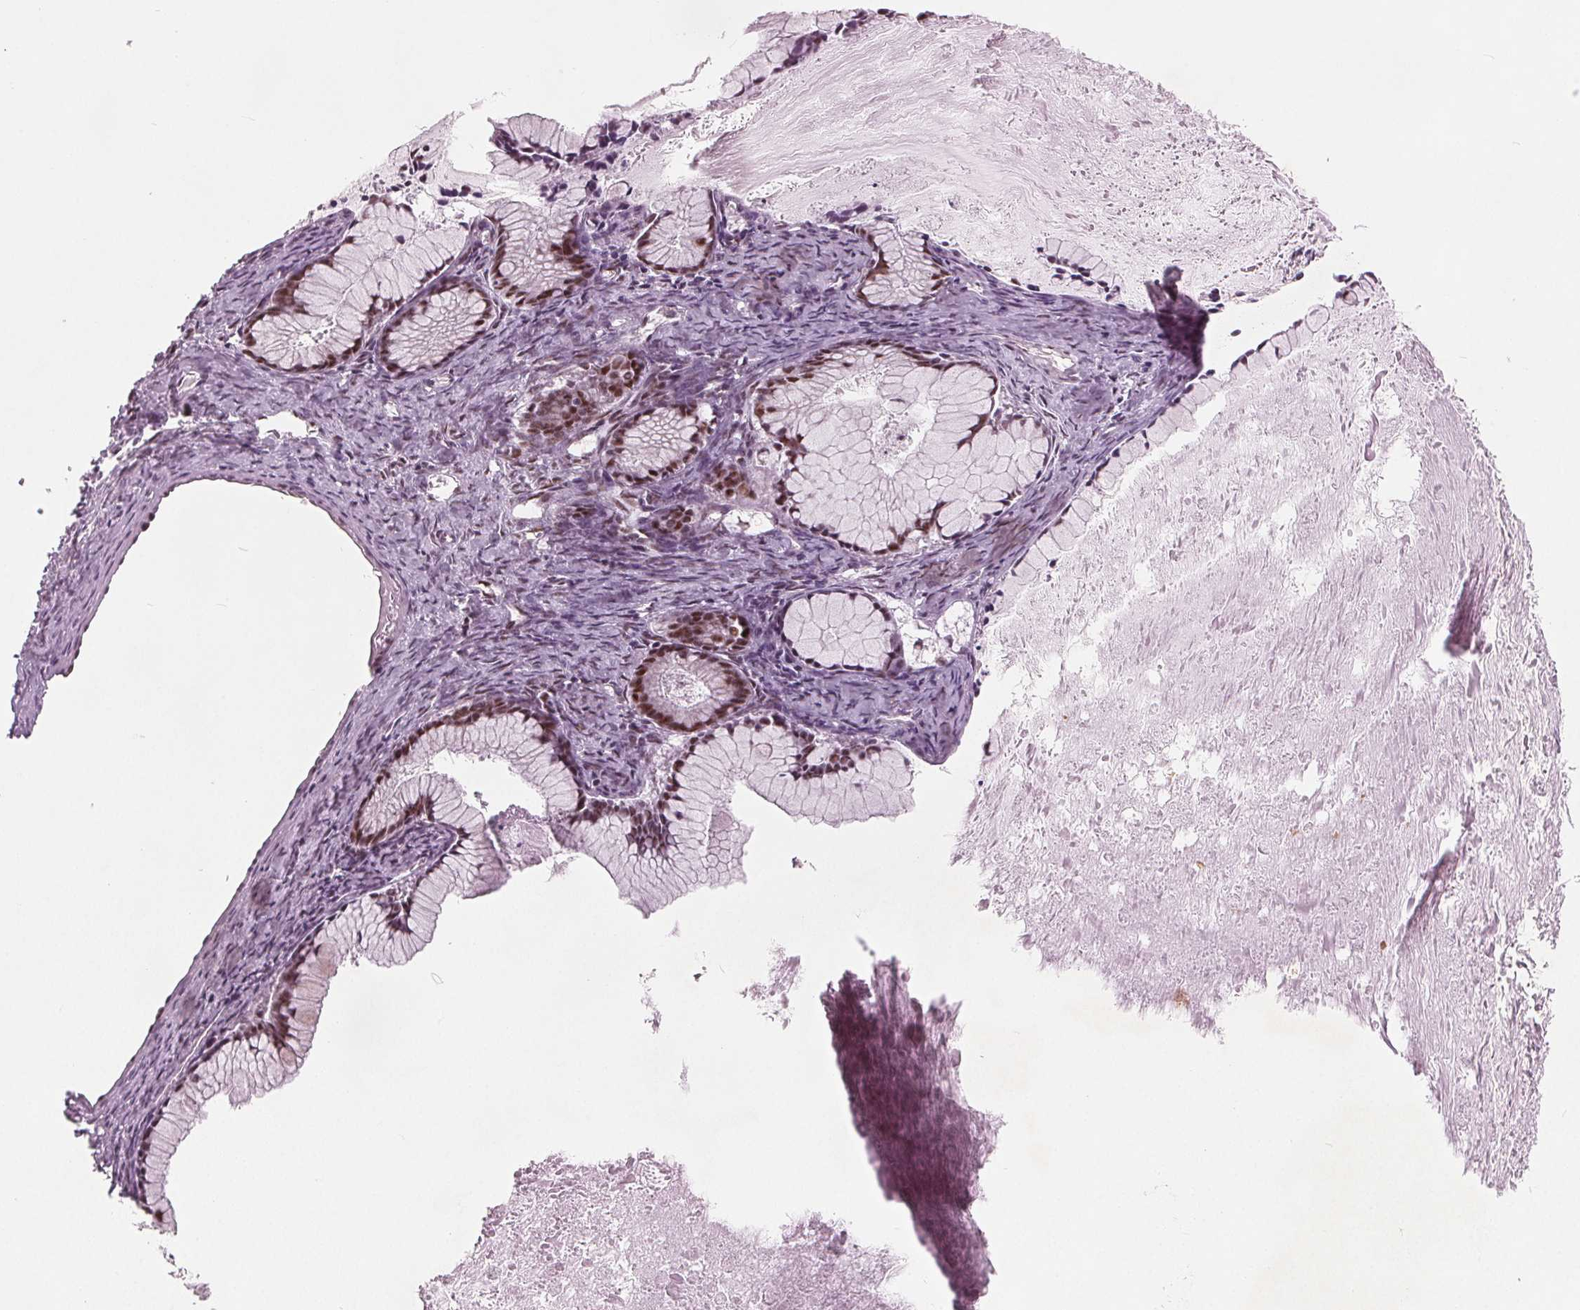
{"staining": {"intensity": "moderate", "quantity": "25%-75%", "location": "nuclear"}, "tissue": "ovarian cancer", "cell_type": "Tumor cells", "image_type": "cancer", "snomed": [{"axis": "morphology", "description": "Cystadenocarcinoma, mucinous, NOS"}, {"axis": "topography", "description": "Ovary"}], "caption": "The photomicrograph demonstrates immunohistochemical staining of ovarian cancer (mucinous cystadenocarcinoma). There is moderate nuclear positivity is identified in about 25%-75% of tumor cells.", "gene": "TTC34", "patient": {"sex": "female", "age": 41}}